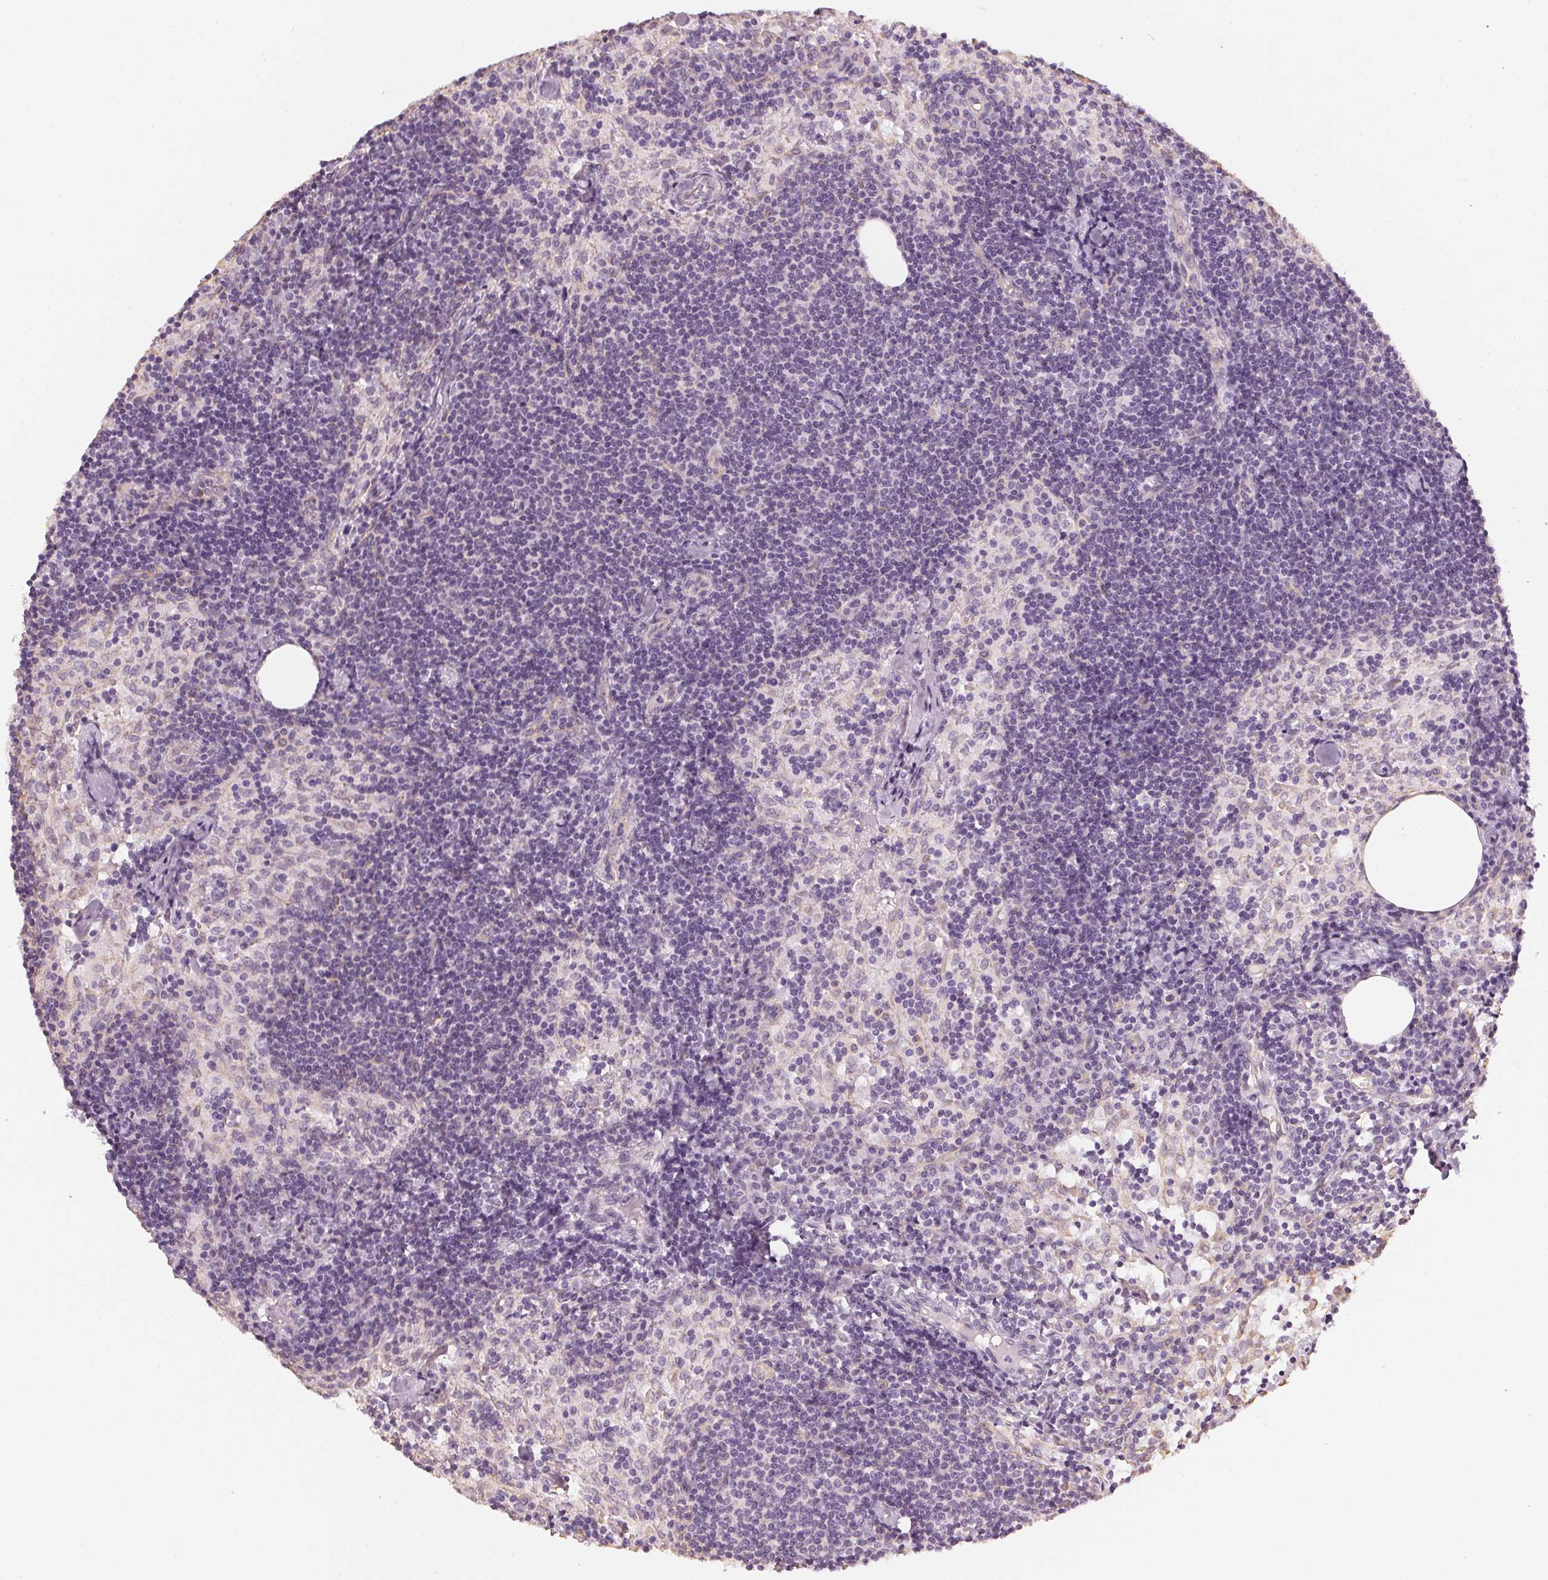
{"staining": {"intensity": "negative", "quantity": "none", "location": "none"}, "tissue": "lymph node", "cell_type": "Germinal center cells", "image_type": "normal", "snomed": [{"axis": "morphology", "description": "Normal tissue, NOS"}, {"axis": "topography", "description": "Lymph node"}], "caption": "Human lymph node stained for a protein using immunohistochemistry (IHC) shows no positivity in germinal center cells.", "gene": "APLP1", "patient": {"sex": "female", "age": 69}}